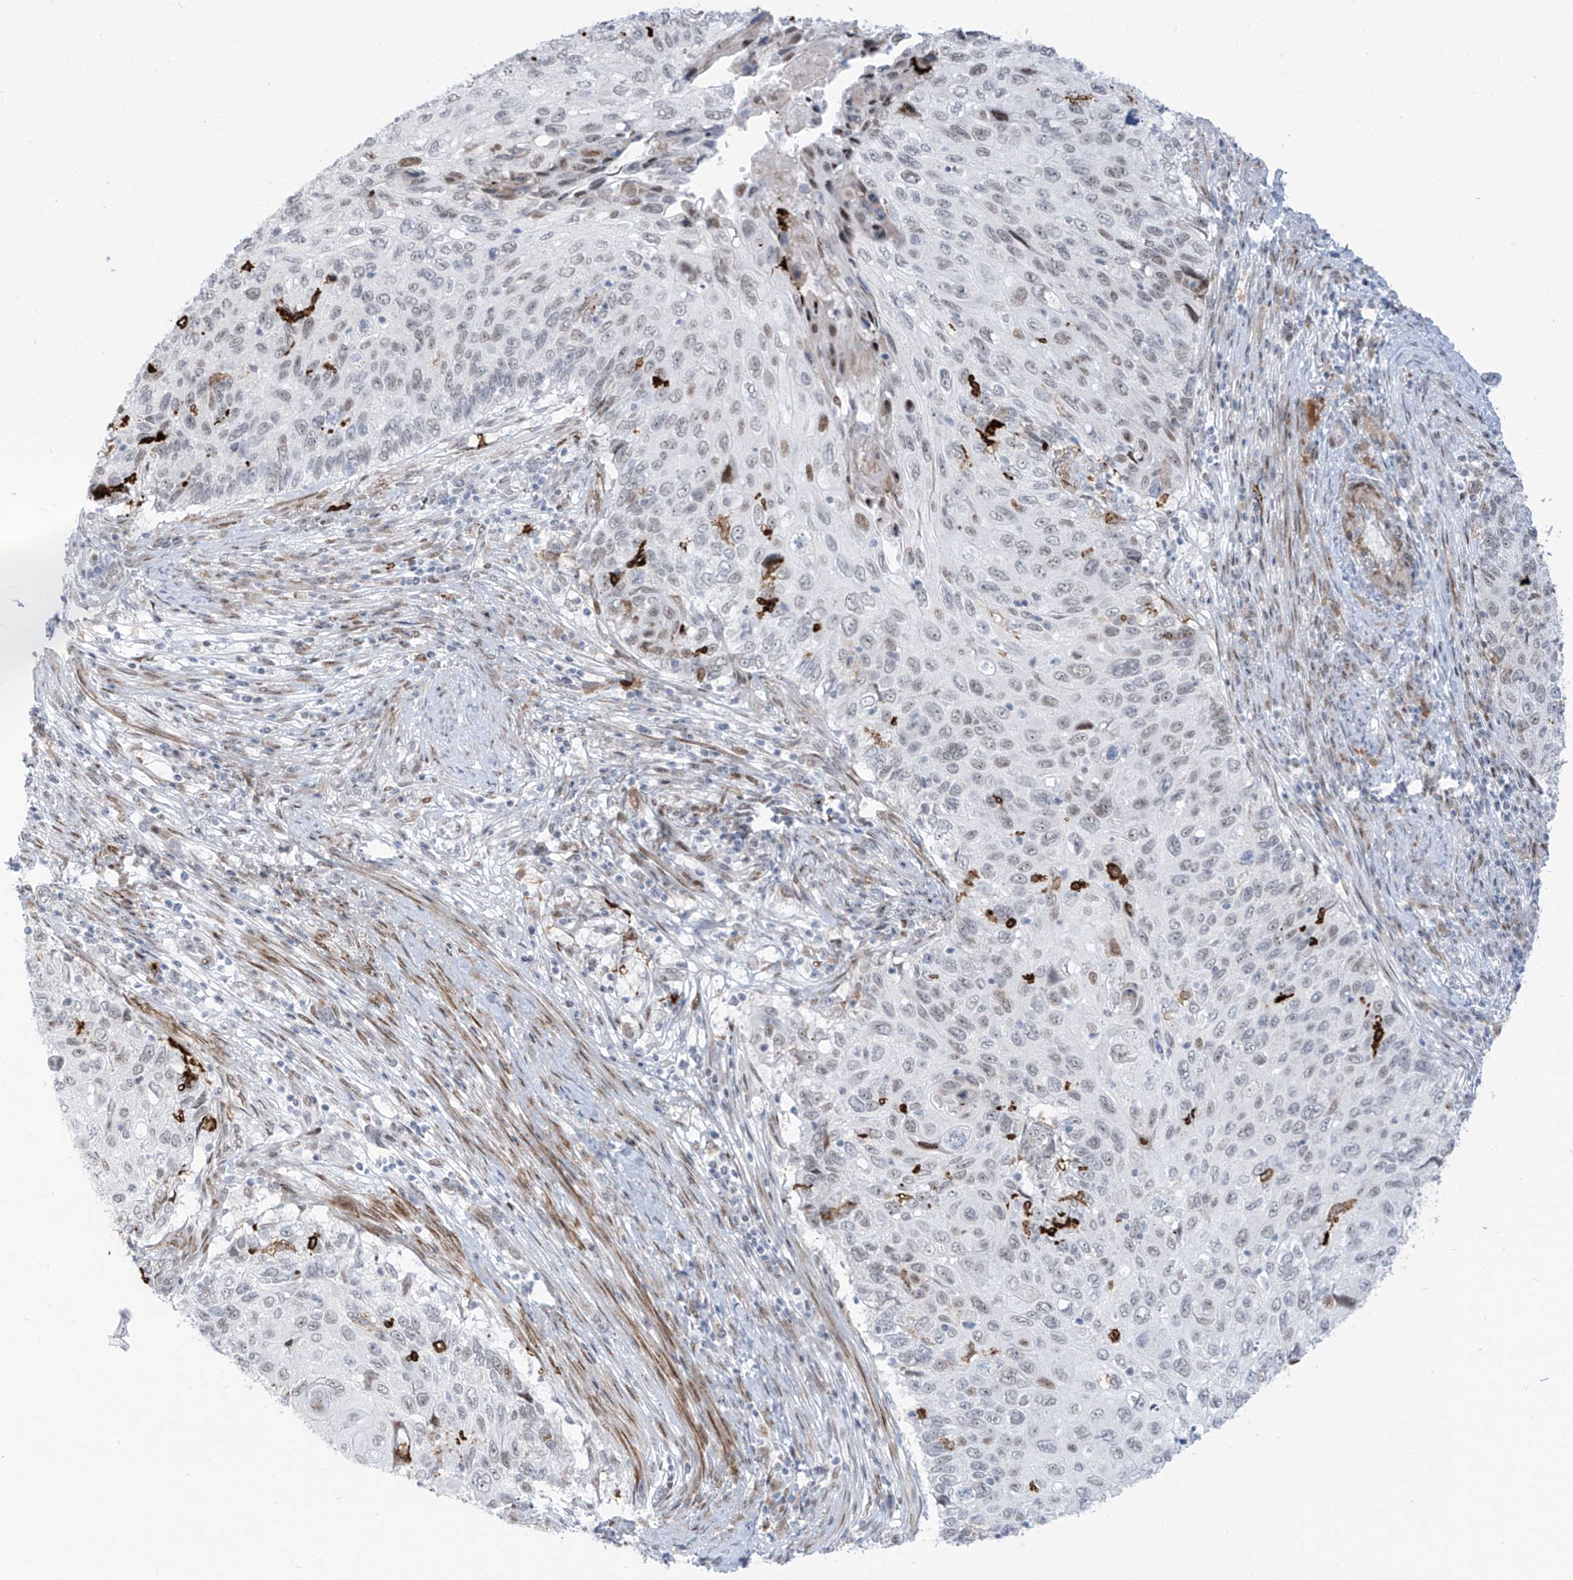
{"staining": {"intensity": "weak", "quantity": "<25%", "location": "nuclear"}, "tissue": "cervical cancer", "cell_type": "Tumor cells", "image_type": "cancer", "snomed": [{"axis": "morphology", "description": "Squamous cell carcinoma, NOS"}, {"axis": "topography", "description": "Cervix"}], "caption": "Tumor cells show no significant expression in cervical cancer.", "gene": "LIN9", "patient": {"sex": "female", "age": 70}}